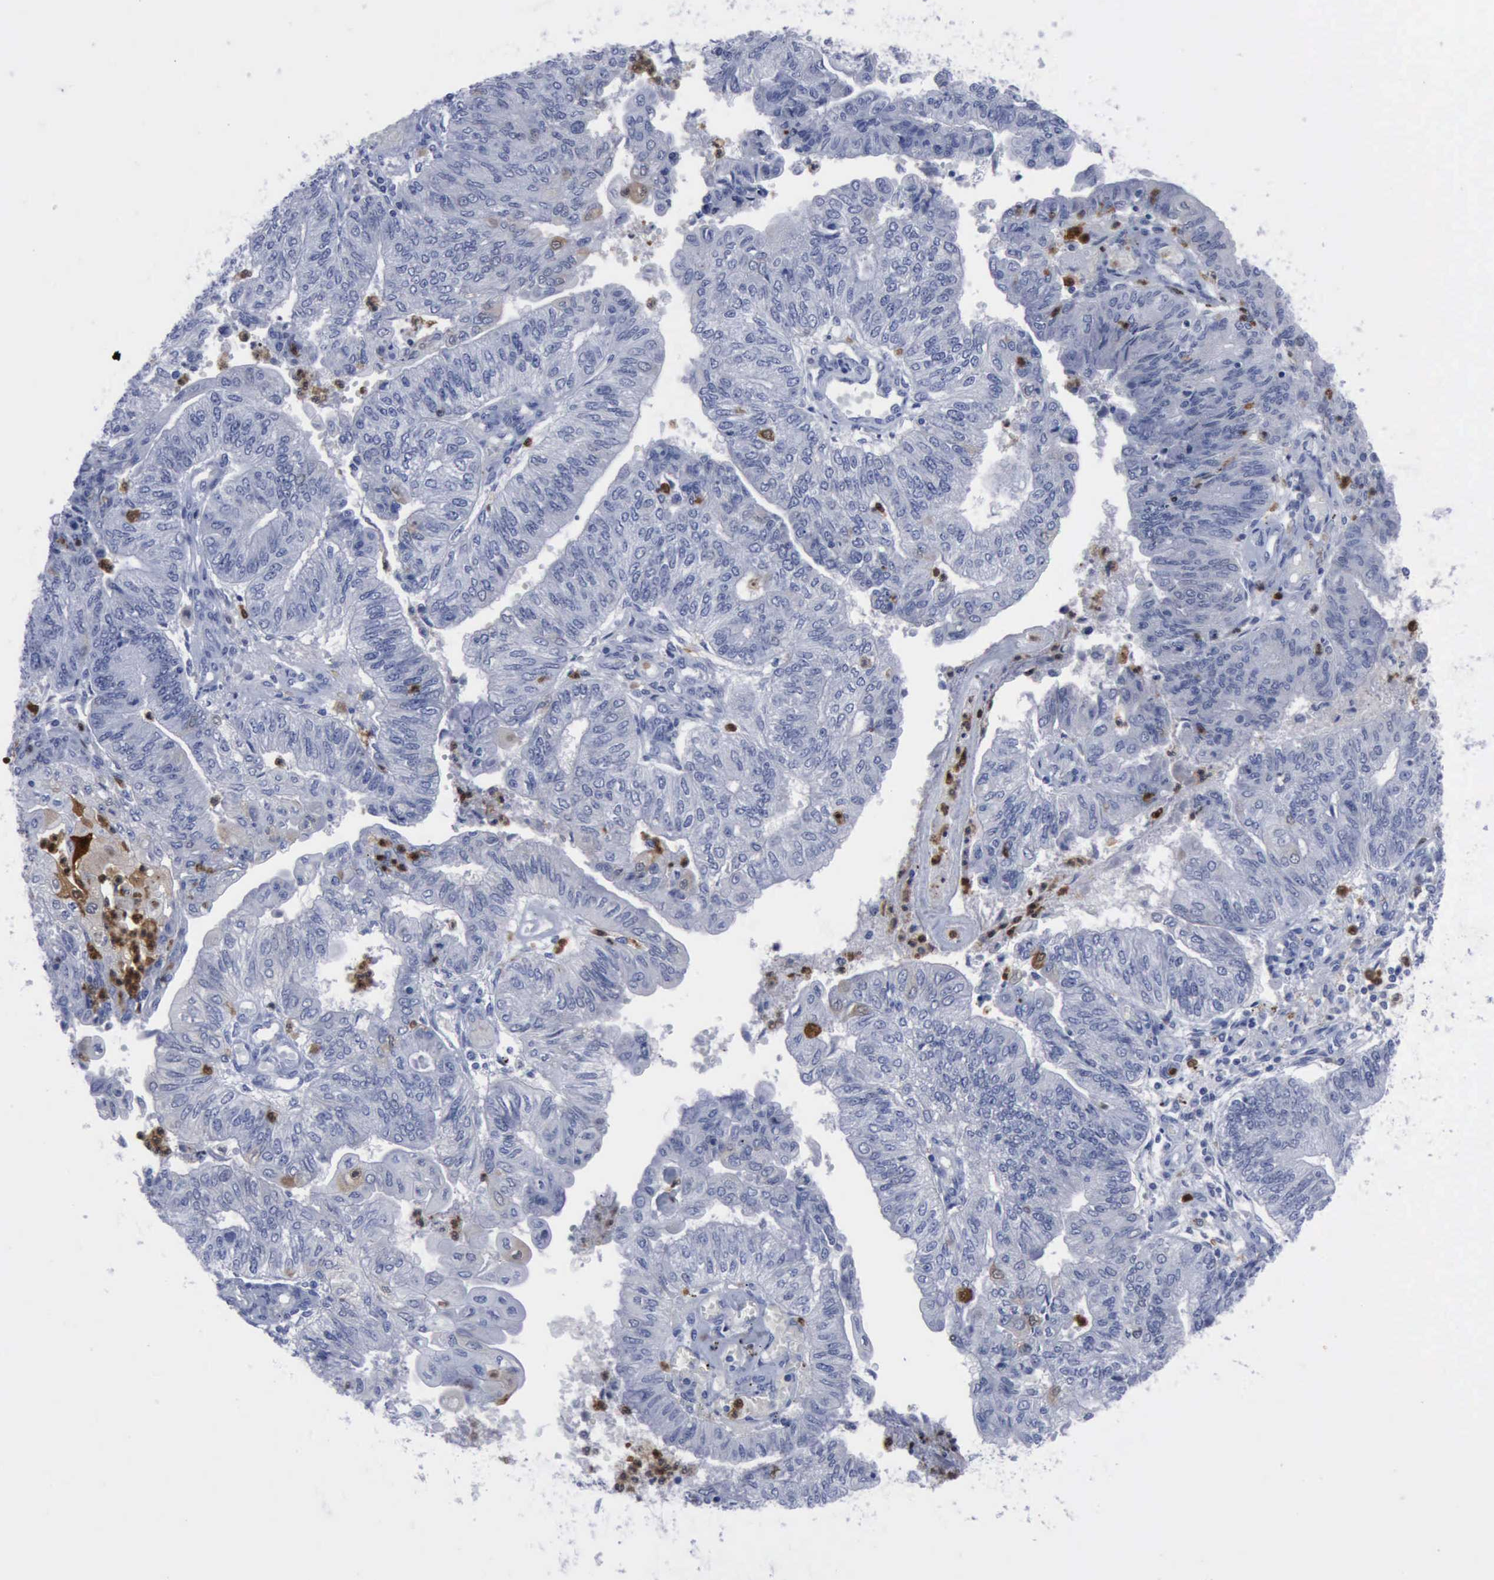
{"staining": {"intensity": "negative", "quantity": "none", "location": "none"}, "tissue": "endometrial cancer", "cell_type": "Tumor cells", "image_type": "cancer", "snomed": [{"axis": "morphology", "description": "Adenocarcinoma, NOS"}, {"axis": "topography", "description": "Endometrium"}], "caption": "Tumor cells show no significant positivity in endometrial cancer.", "gene": "CSTA", "patient": {"sex": "female", "age": 59}}